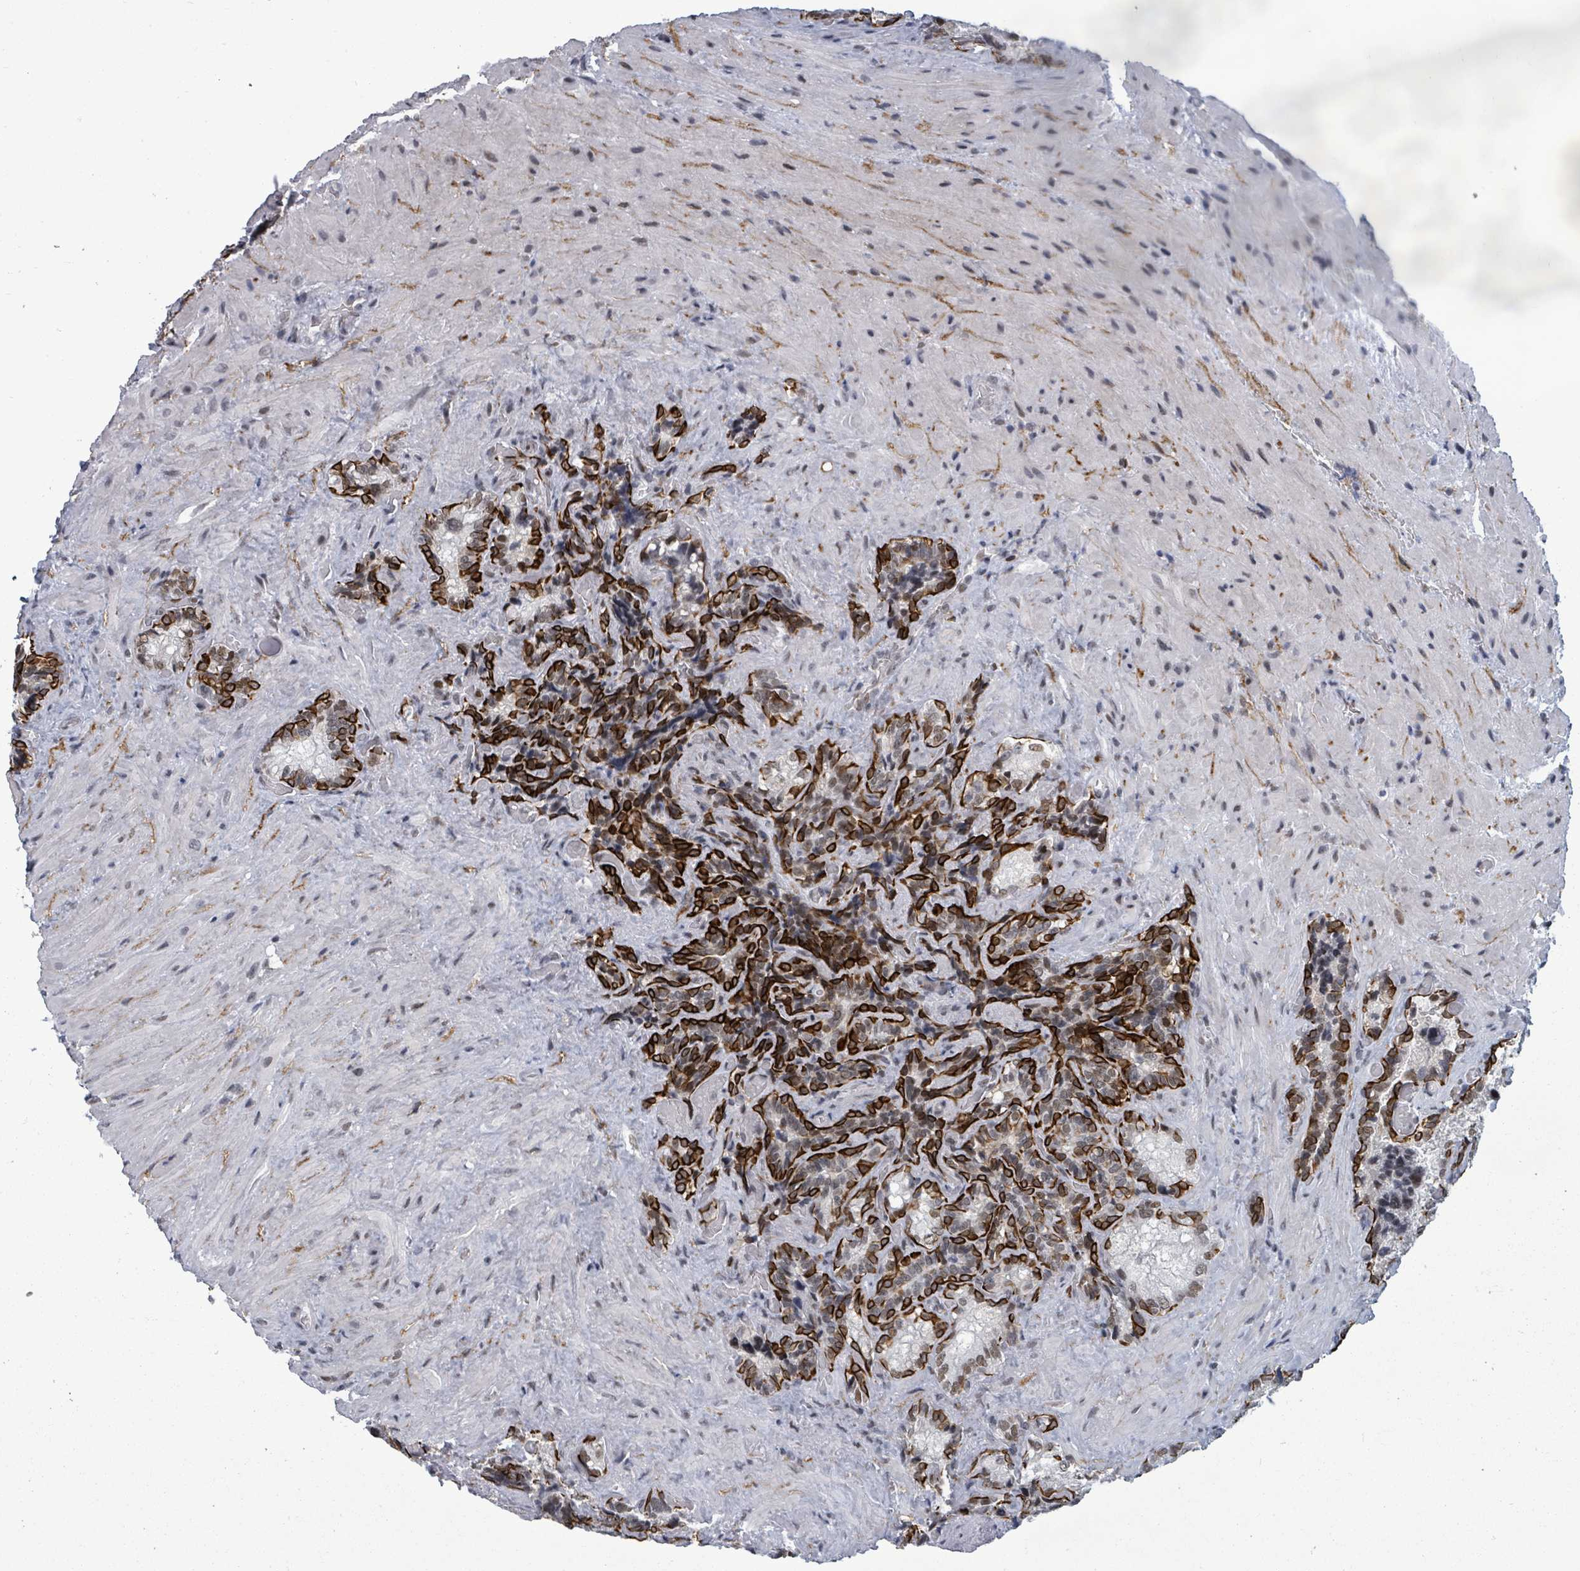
{"staining": {"intensity": "strong", "quantity": "25%-75%", "location": "cytoplasmic/membranous"}, "tissue": "seminal vesicle", "cell_type": "Glandular cells", "image_type": "normal", "snomed": [{"axis": "morphology", "description": "Normal tissue, NOS"}, {"axis": "topography", "description": "Seminal veicle"}], "caption": "Glandular cells show high levels of strong cytoplasmic/membranous staining in about 25%-75% of cells in benign human seminal vesicle.", "gene": "BIVM", "patient": {"sex": "male", "age": 62}}